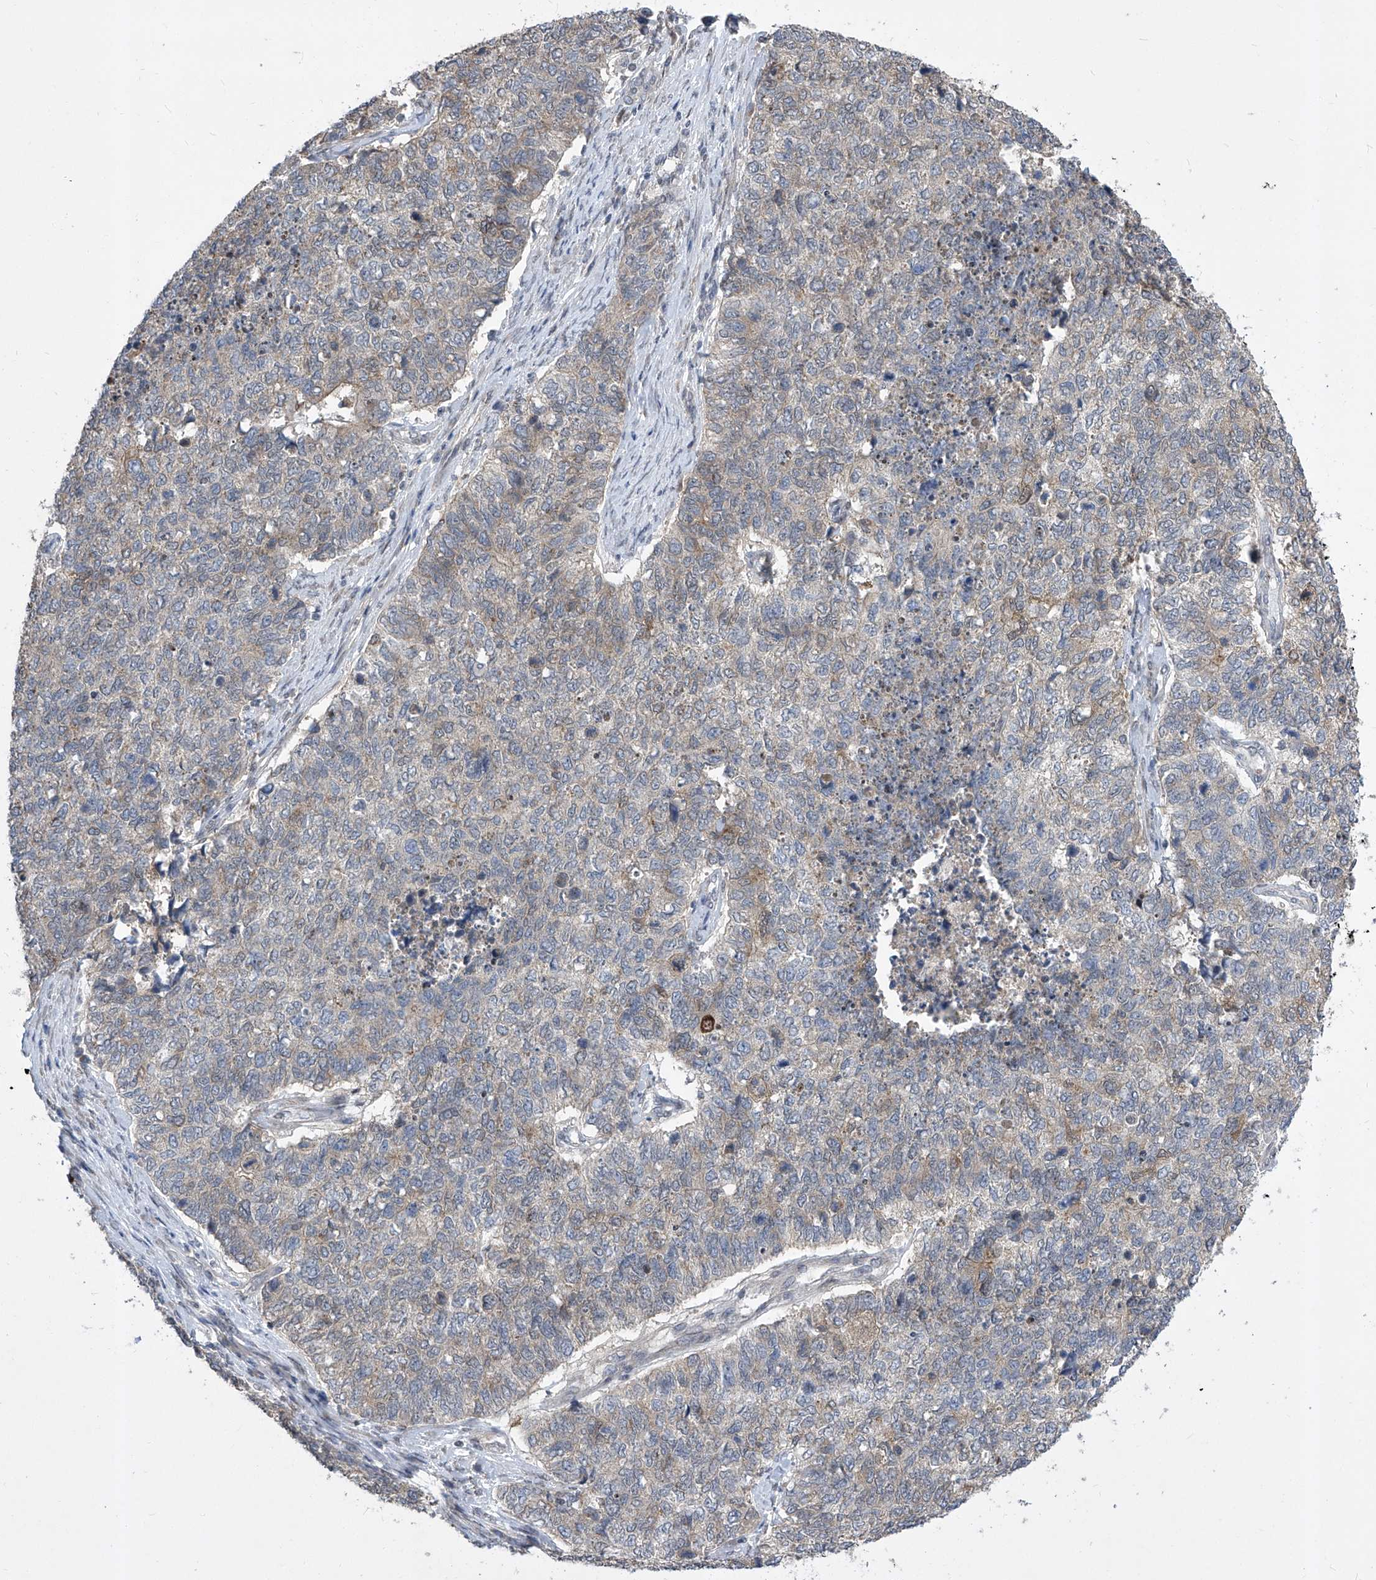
{"staining": {"intensity": "moderate", "quantity": "<25%", "location": "cytoplasmic/membranous"}, "tissue": "cervical cancer", "cell_type": "Tumor cells", "image_type": "cancer", "snomed": [{"axis": "morphology", "description": "Squamous cell carcinoma, NOS"}, {"axis": "topography", "description": "Cervix"}], "caption": "Immunohistochemistry (IHC) staining of cervical cancer, which shows low levels of moderate cytoplasmic/membranous positivity in about <25% of tumor cells indicating moderate cytoplasmic/membranous protein staining. The staining was performed using DAB (brown) for protein detection and nuclei were counterstained in hematoxylin (blue).", "gene": "CETN2", "patient": {"sex": "female", "age": 63}}